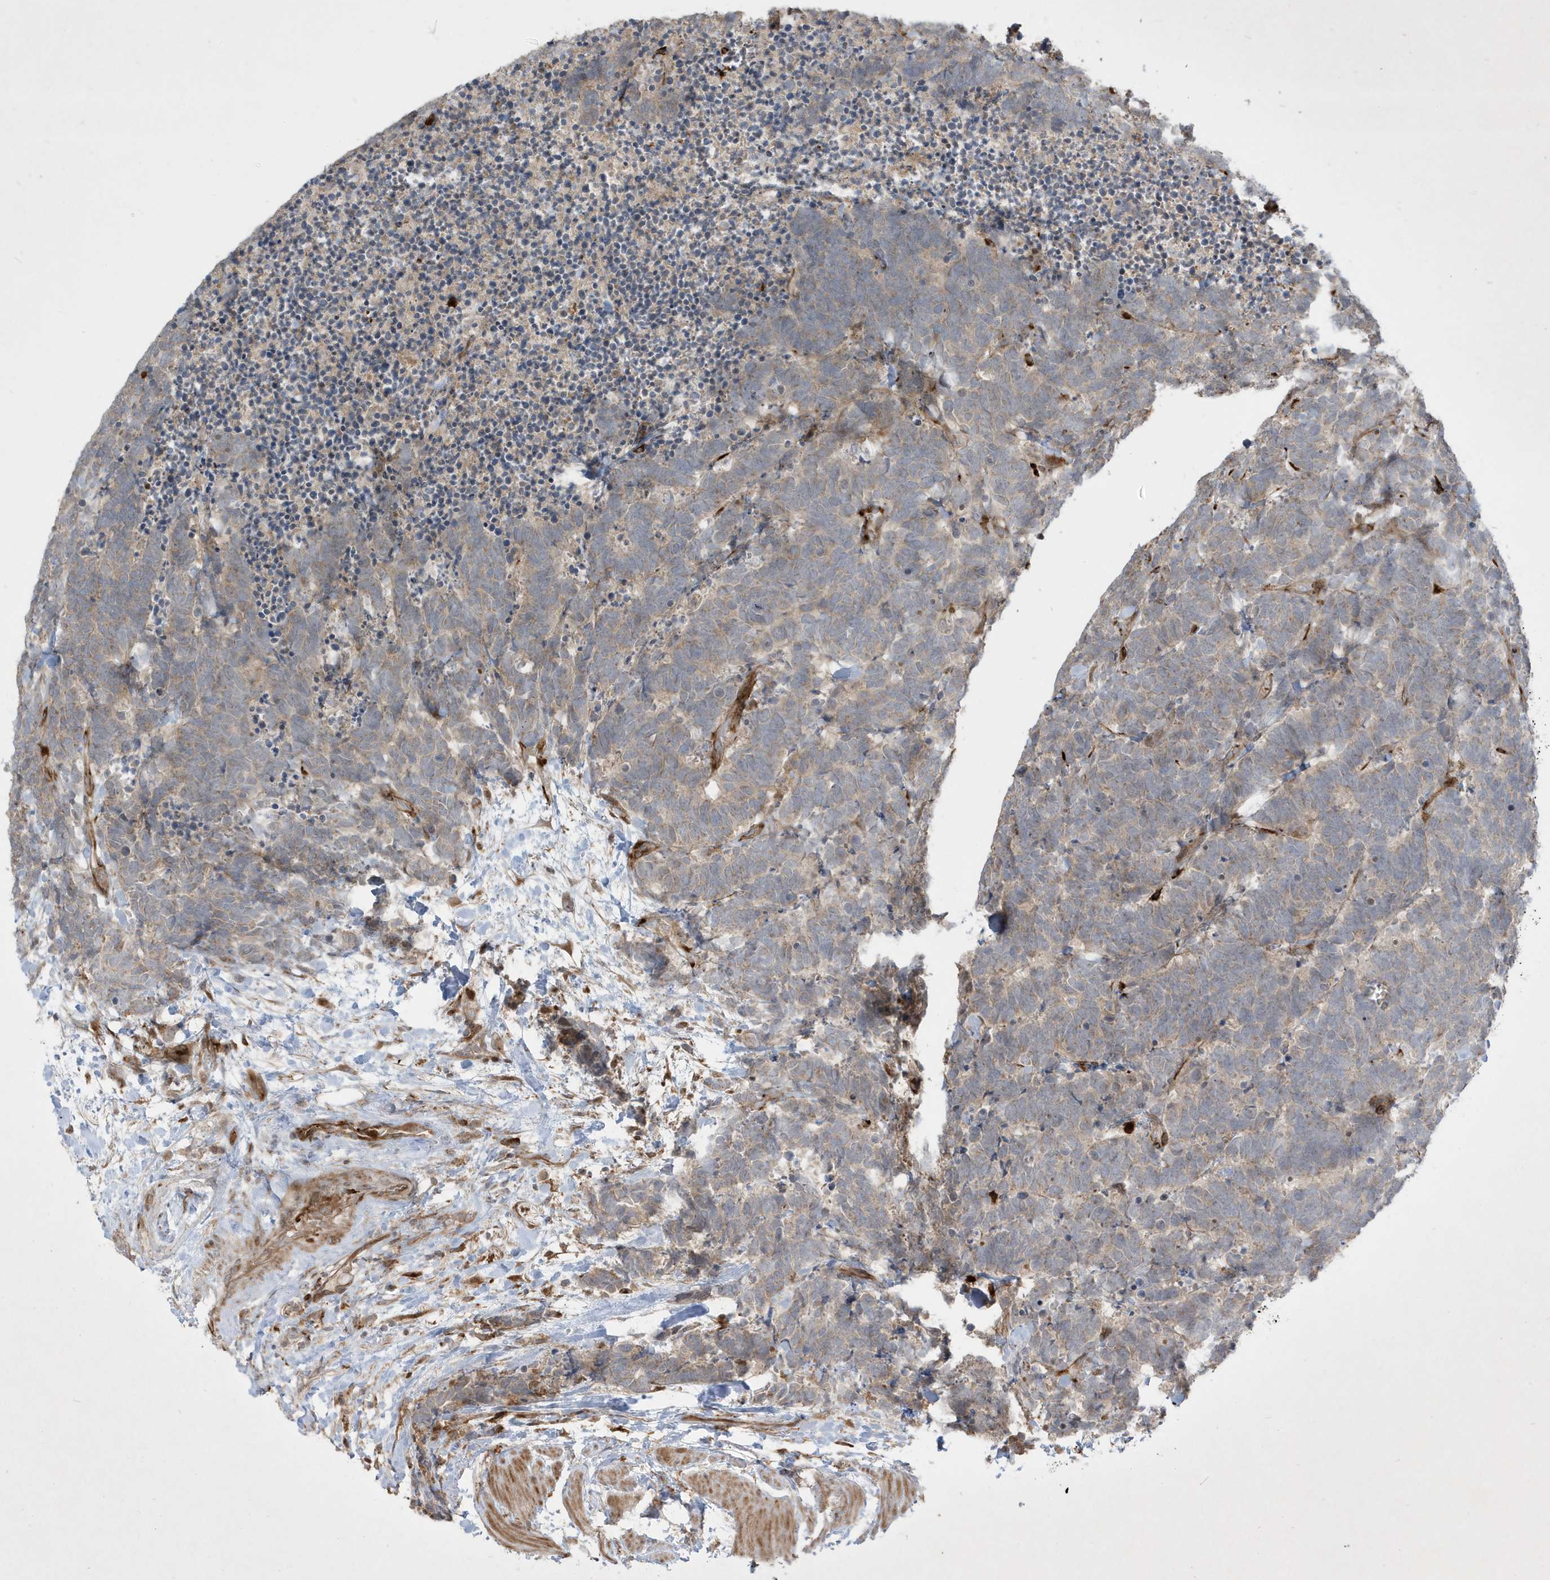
{"staining": {"intensity": "weak", "quantity": "25%-75%", "location": "cytoplasmic/membranous"}, "tissue": "carcinoid", "cell_type": "Tumor cells", "image_type": "cancer", "snomed": [{"axis": "morphology", "description": "Carcinoma, NOS"}, {"axis": "morphology", "description": "Carcinoid, malignant, NOS"}, {"axis": "topography", "description": "Urinary bladder"}], "caption": "A high-resolution photomicrograph shows immunohistochemistry staining of carcinoma, which displays weak cytoplasmic/membranous staining in approximately 25%-75% of tumor cells.", "gene": "IFT57", "patient": {"sex": "male", "age": 57}}